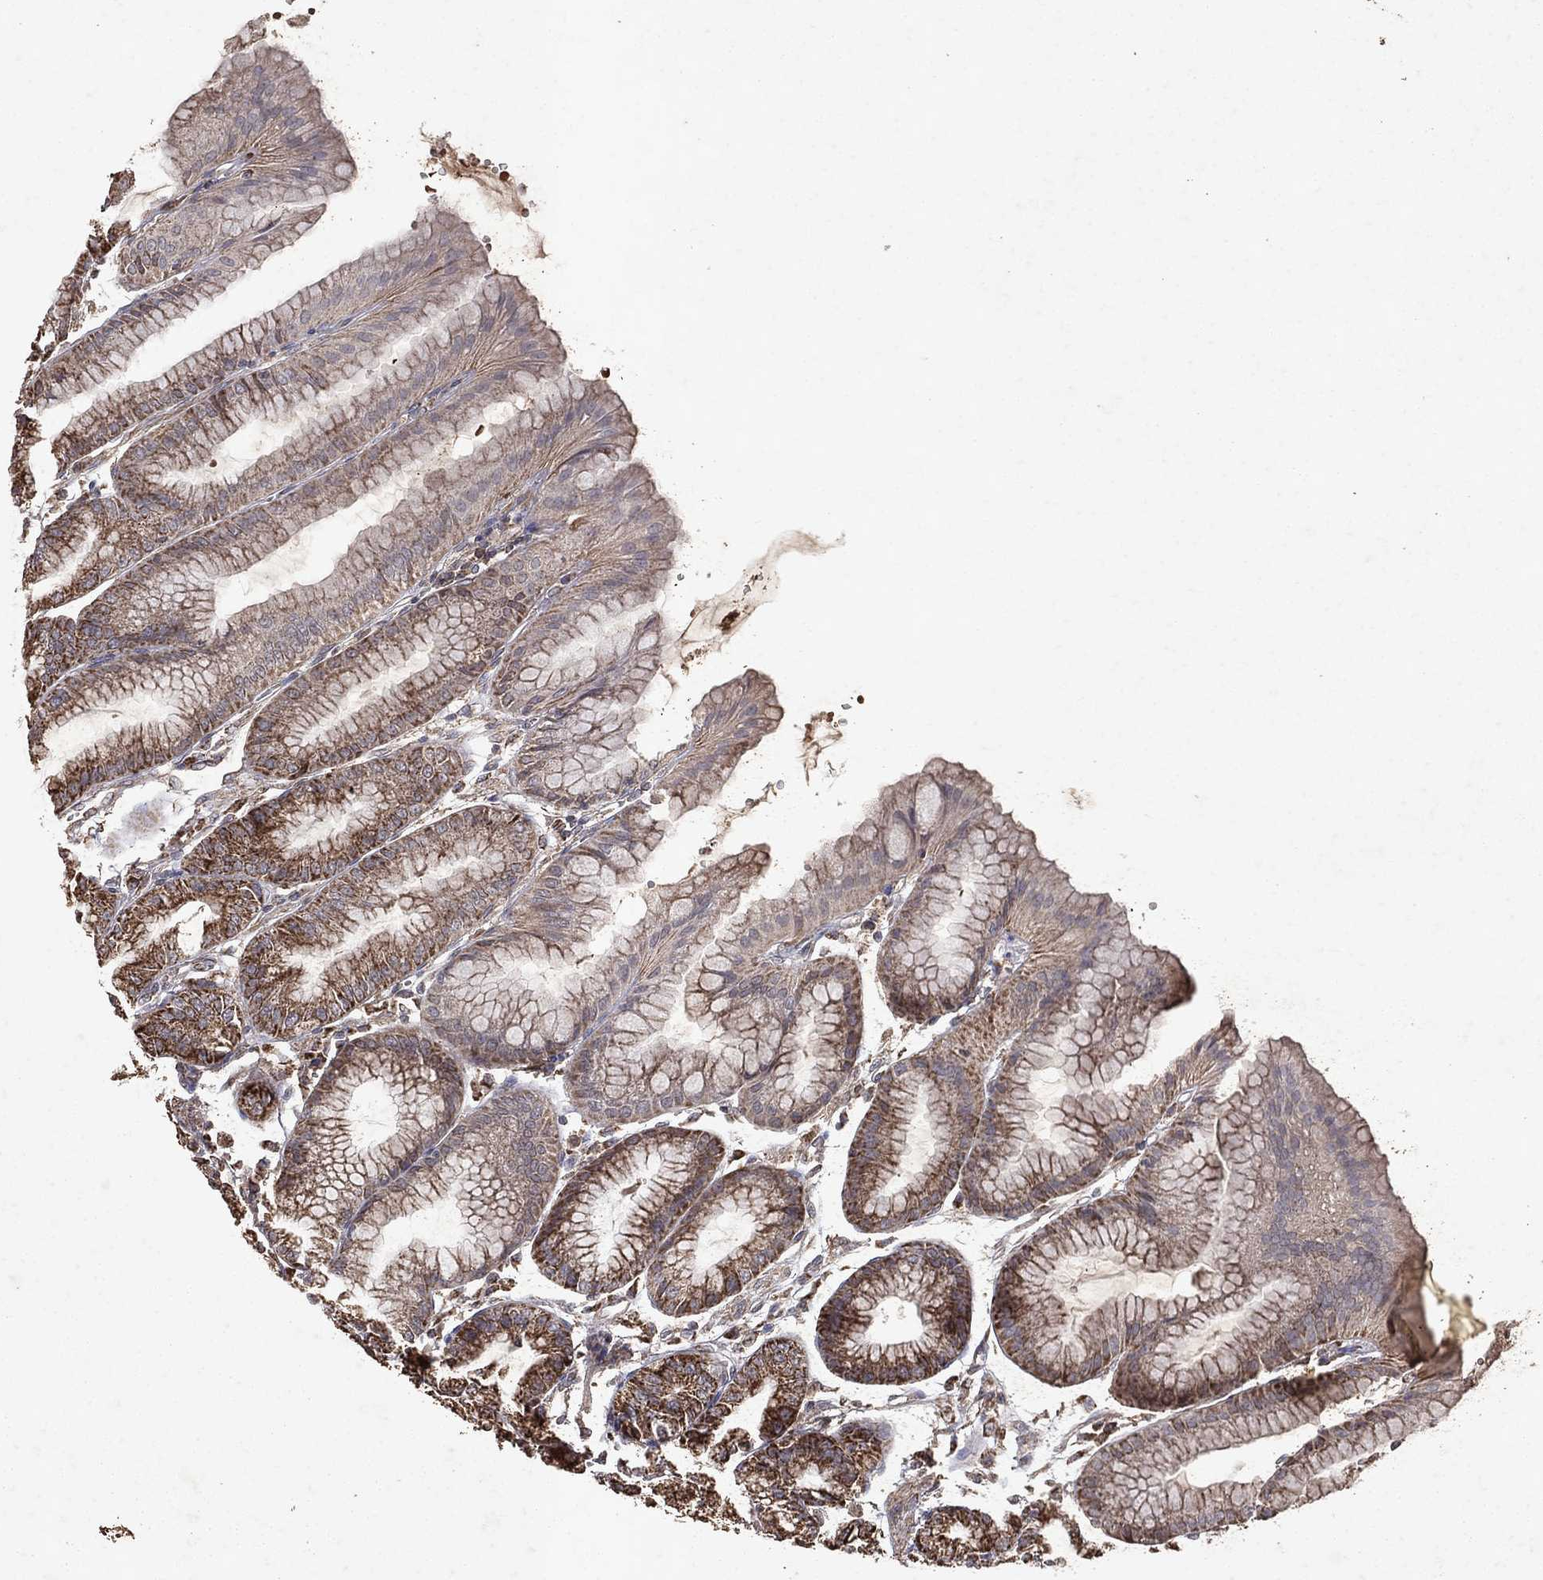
{"staining": {"intensity": "moderate", "quantity": ">75%", "location": "cytoplasmic/membranous"}, "tissue": "stomach", "cell_type": "Glandular cells", "image_type": "normal", "snomed": [{"axis": "morphology", "description": "Normal tissue, NOS"}, {"axis": "topography", "description": "Stomach, lower"}], "caption": "This histopathology image reveals immunohistochemistry (IHC) staining of unremarkable stomach, with medium moderate cytoplasmic/membranous positivity in approximately >75% of glandular cells.", "gene": "PYROXD2", "patient": {"sex": "male", "age": 71}}